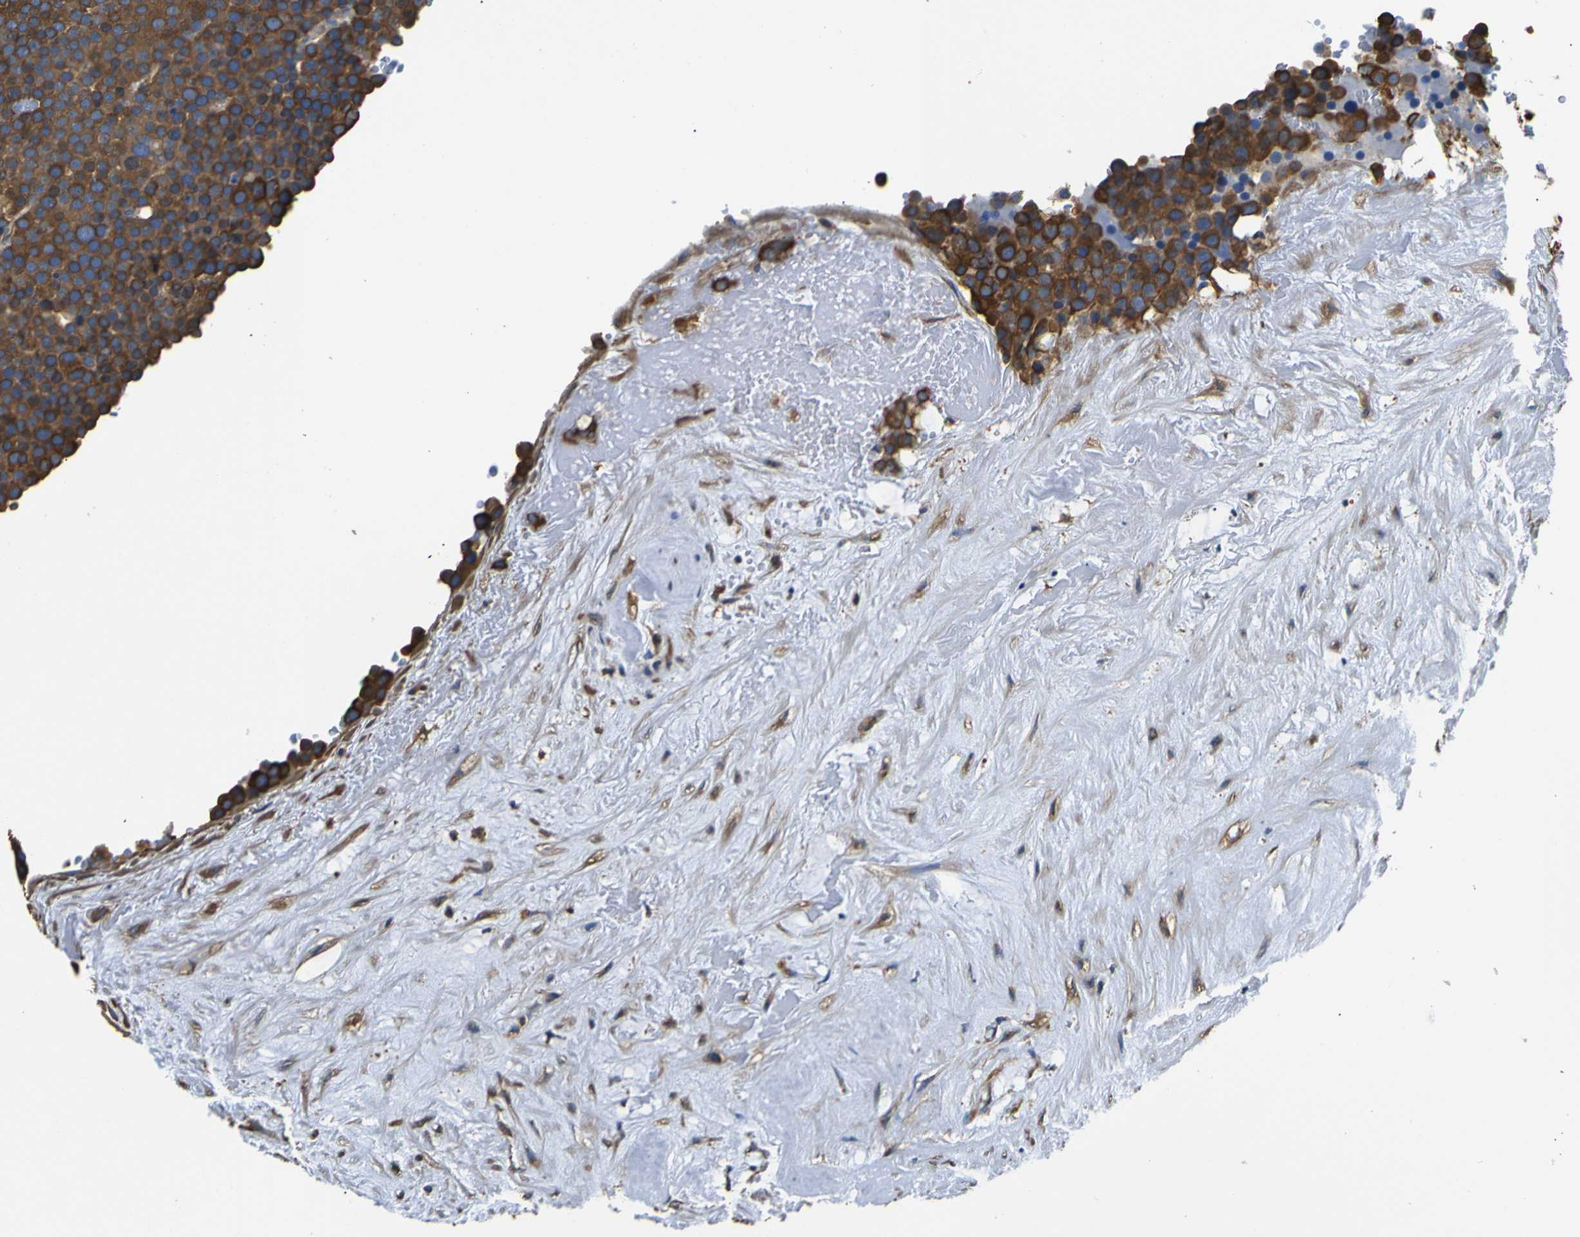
{"staining": {"intensity": "strong", "quantity": ">75%", "location": "cytoplasmic/membranous"}, "tissue": "testis cancer", "cell_type": "Tumor cells", "image_type": "cancer", "snomed": [{"axis": "morphology", "description": "Seminoma, NOS"}, {"axis": "topography", "description": "Testis"}], "caption": "About >75% of tumor cells in testis seminoma exhibit strong cytoplasmic/membranous protein positivity as visualized by brown immunohistochemical staining.", "gene": "TUBB", "patient": {"sex": "male", "age": 71}}